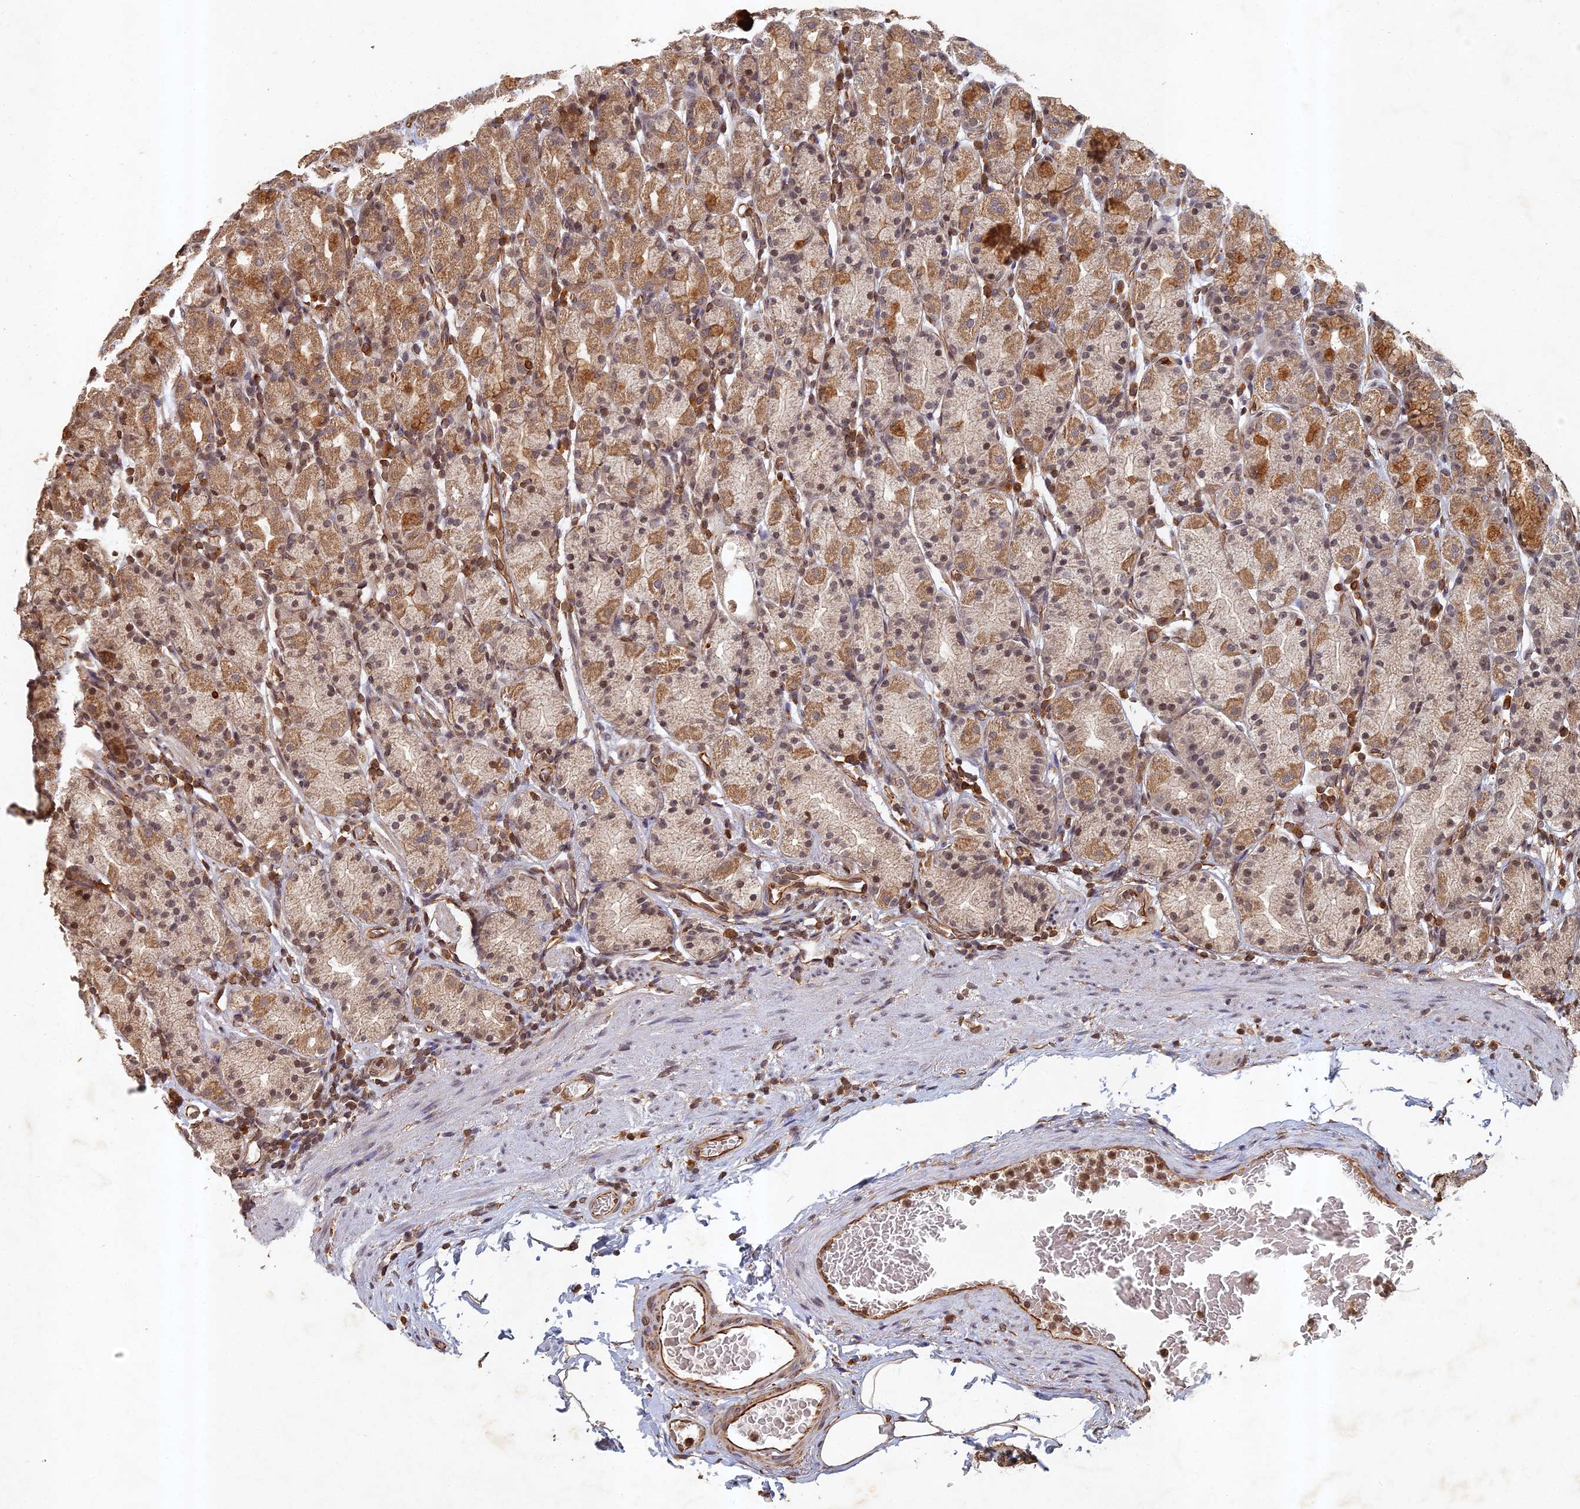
{"staining": {"intensity": "moderate", "quantity": "25%-75%", "location": "cytoplasmic/membranous,nuclear"}, "tissue": "stomach", "cell_type": "Glandular cells", "image_type": "normal", "snomed": [{"axis": "morphology", "description": "Normal tissue, NOS"}, {"axis": "topography", "description": "Stomach, upper"}, {"axis": "topography", "description": "Stomach, lower"}, {"axis": "topography", "description": "Small intestine"}], "caption": "The immunohistochemical stain labels moderate cytoplasmic/membranous,nuclear expression in glandular cells of normal stomach.", "gene": "ABCB10", "patient": {"sex": "male", "age": 68}}